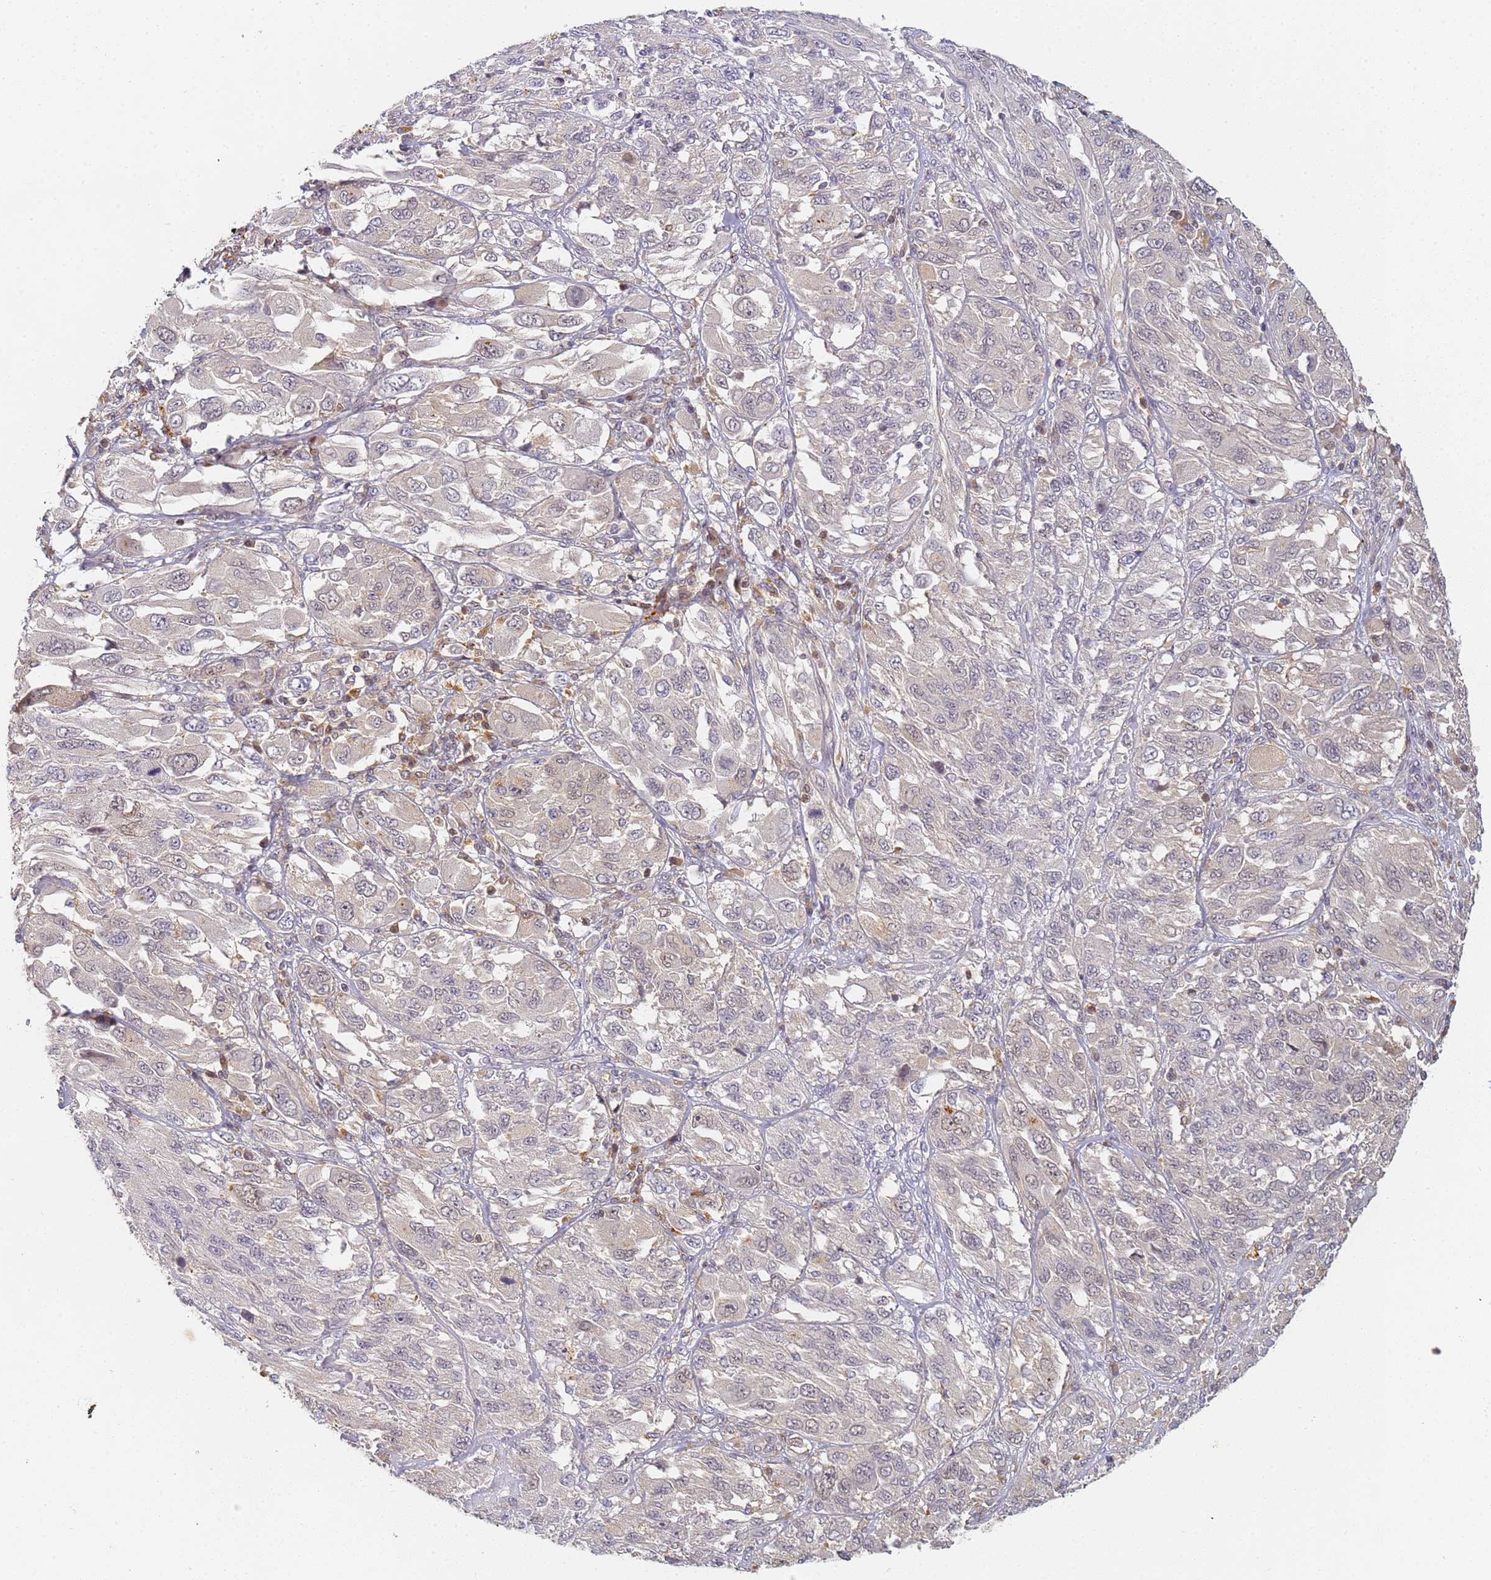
{"staining": {"intensity": "negative", "quantity": "none", "location": "none"}, "tissue": "melanoma", "cell_type": "Tumor cells", "image_type": "cancer", "snomed": [{"axis": "morphology", "description": "Malignant melanoma, NOS"}, {"axis": "topography", "description": "Skin"}], "caption": "The immunohistochemistry (IHC) micrograph has no significant staining in tumor cells of melanoma tissue.", "gene": "HMCES", "patient": {"sex": "female", "age": 91}}